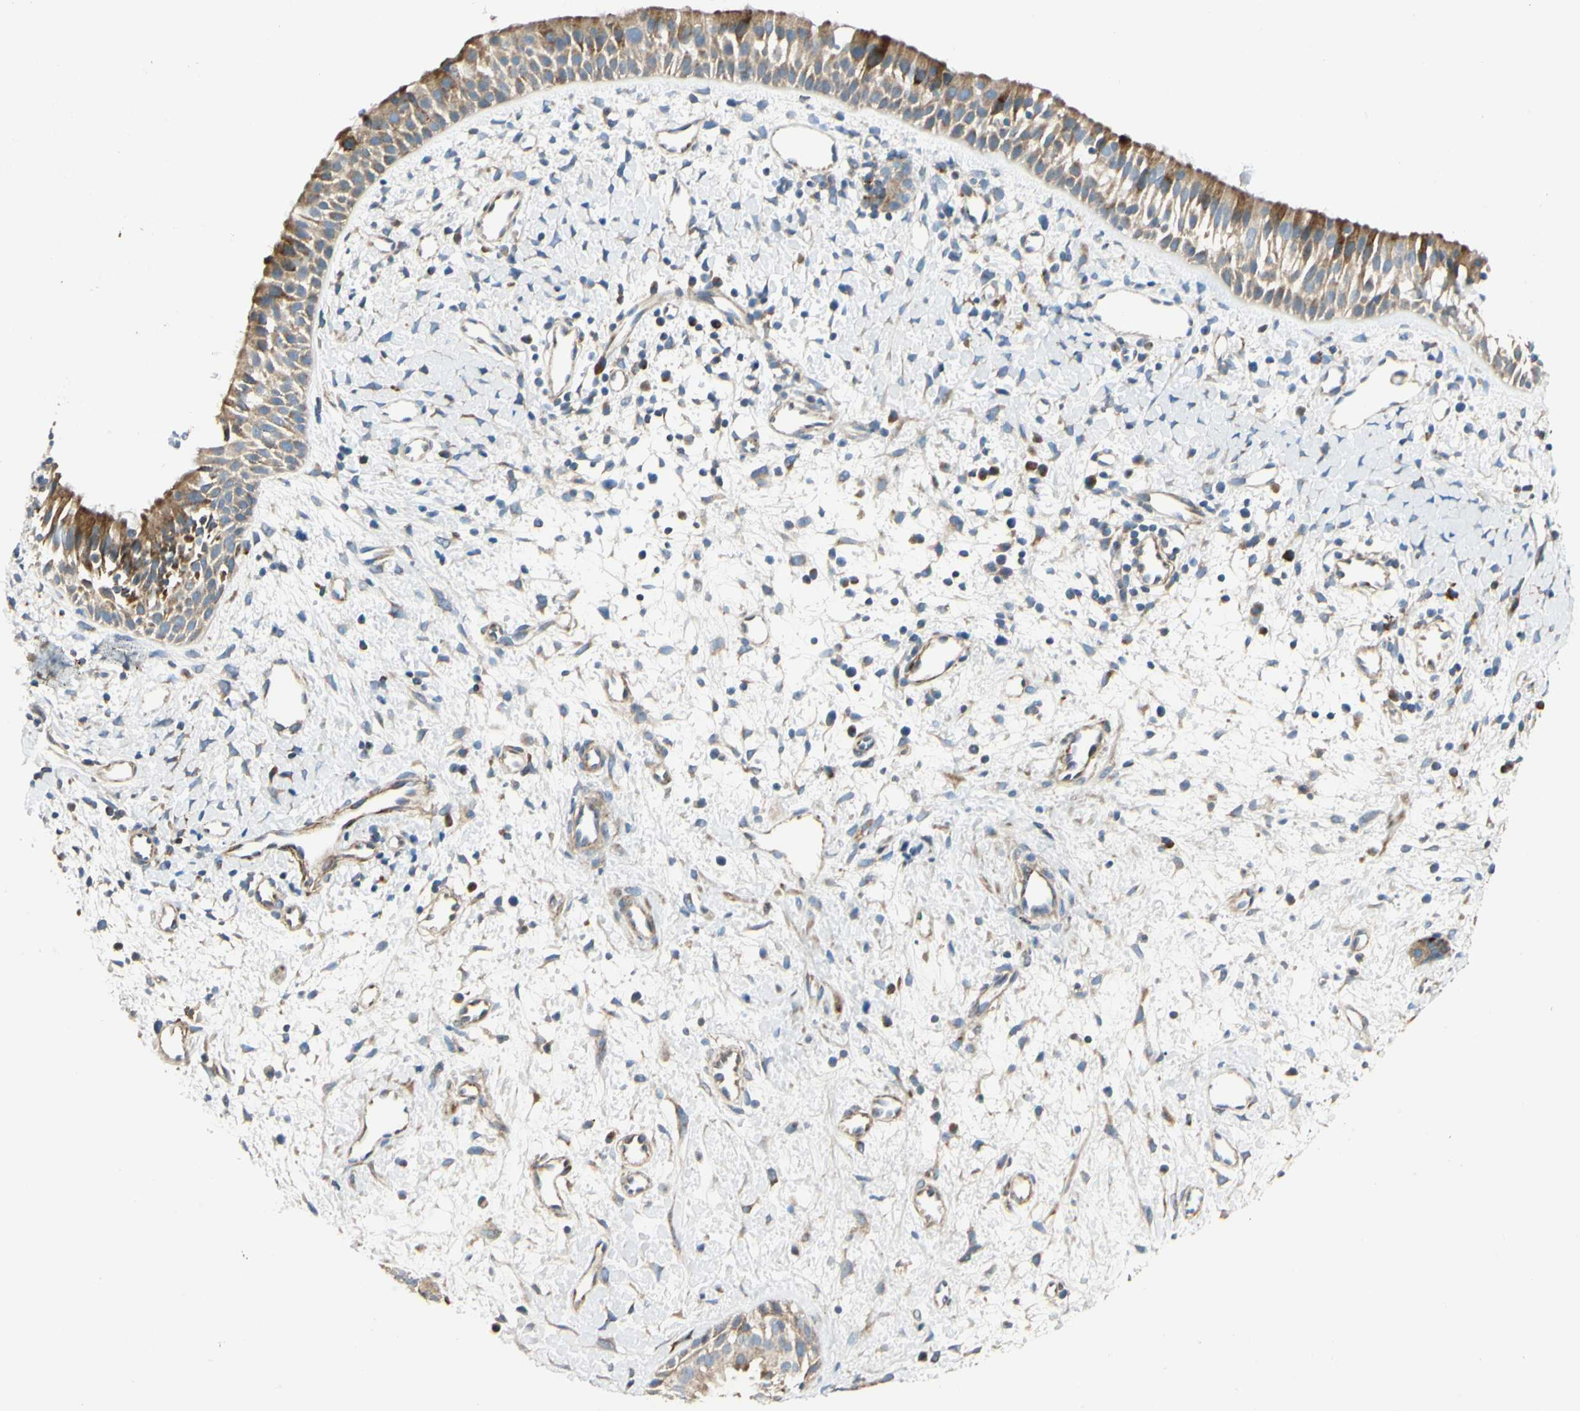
{"staining": {"intensity": "moderate", "quantity": ">75%", "location": "cytoplasmic/membranous"}, "tissue": "nasopharynx", "cell_type": "Respiratory epithelial cells", "image_type": "normal", "snomed": [{"axis": "morphology", "description": "Normal tissue, NOS"}, {"axis": "topography", "description": "Nasopharynx"}], "caption": "Moderate cytoplasmic/membranous protein positivity is identified in approximately >75% of respiratory epithelial cells in nasopharynx.", "gene": "MRPL9", "patient": {"sex": "male", "age": 22}}